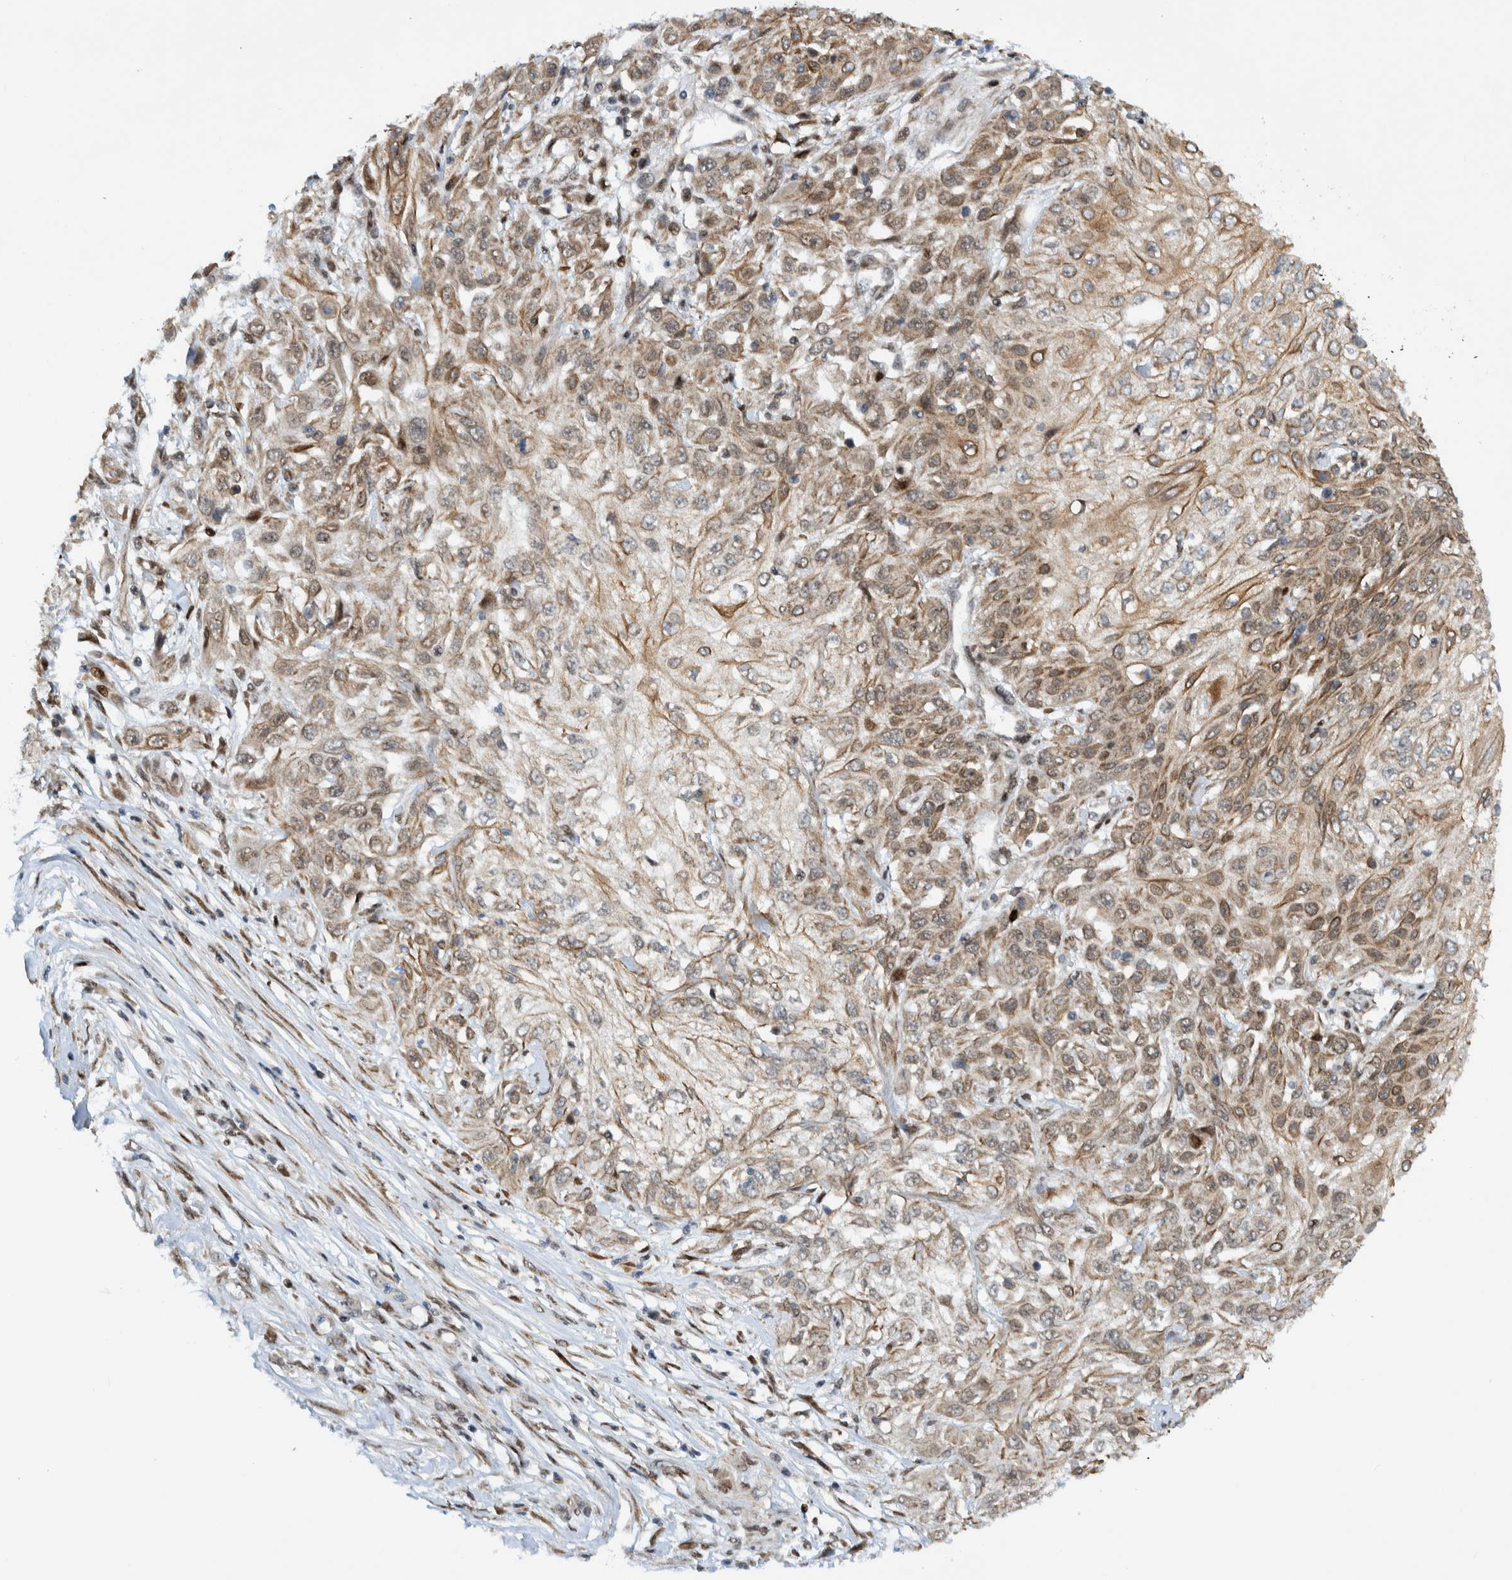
{"staining": {"intensity": "weak", "quantity": ">75%", "location": "cytoplasmic/membranous"}, "tissue": "skin cancer", "cell_type": "Tumor cells", "image_type": "cancer", "snomed": [{"axis": "morphology", "description": "Squamous cell carcinoma, NOS"}, {"axis": "morphology", "description": "Squamous cell carcinoma, metastatic, NOS"}, {"axis": "topography", "description": "Skin"}, {"axis": "topography", "description": "Lymph node"}], "caption": "Protein expression analysis of skin squamous cell carcinoma displays weak cytoplasmic/membranous staining in approximately >75% of tumor cells.", "gene": "CCDC57", "patient": {"sex": "male", "age": 75}}